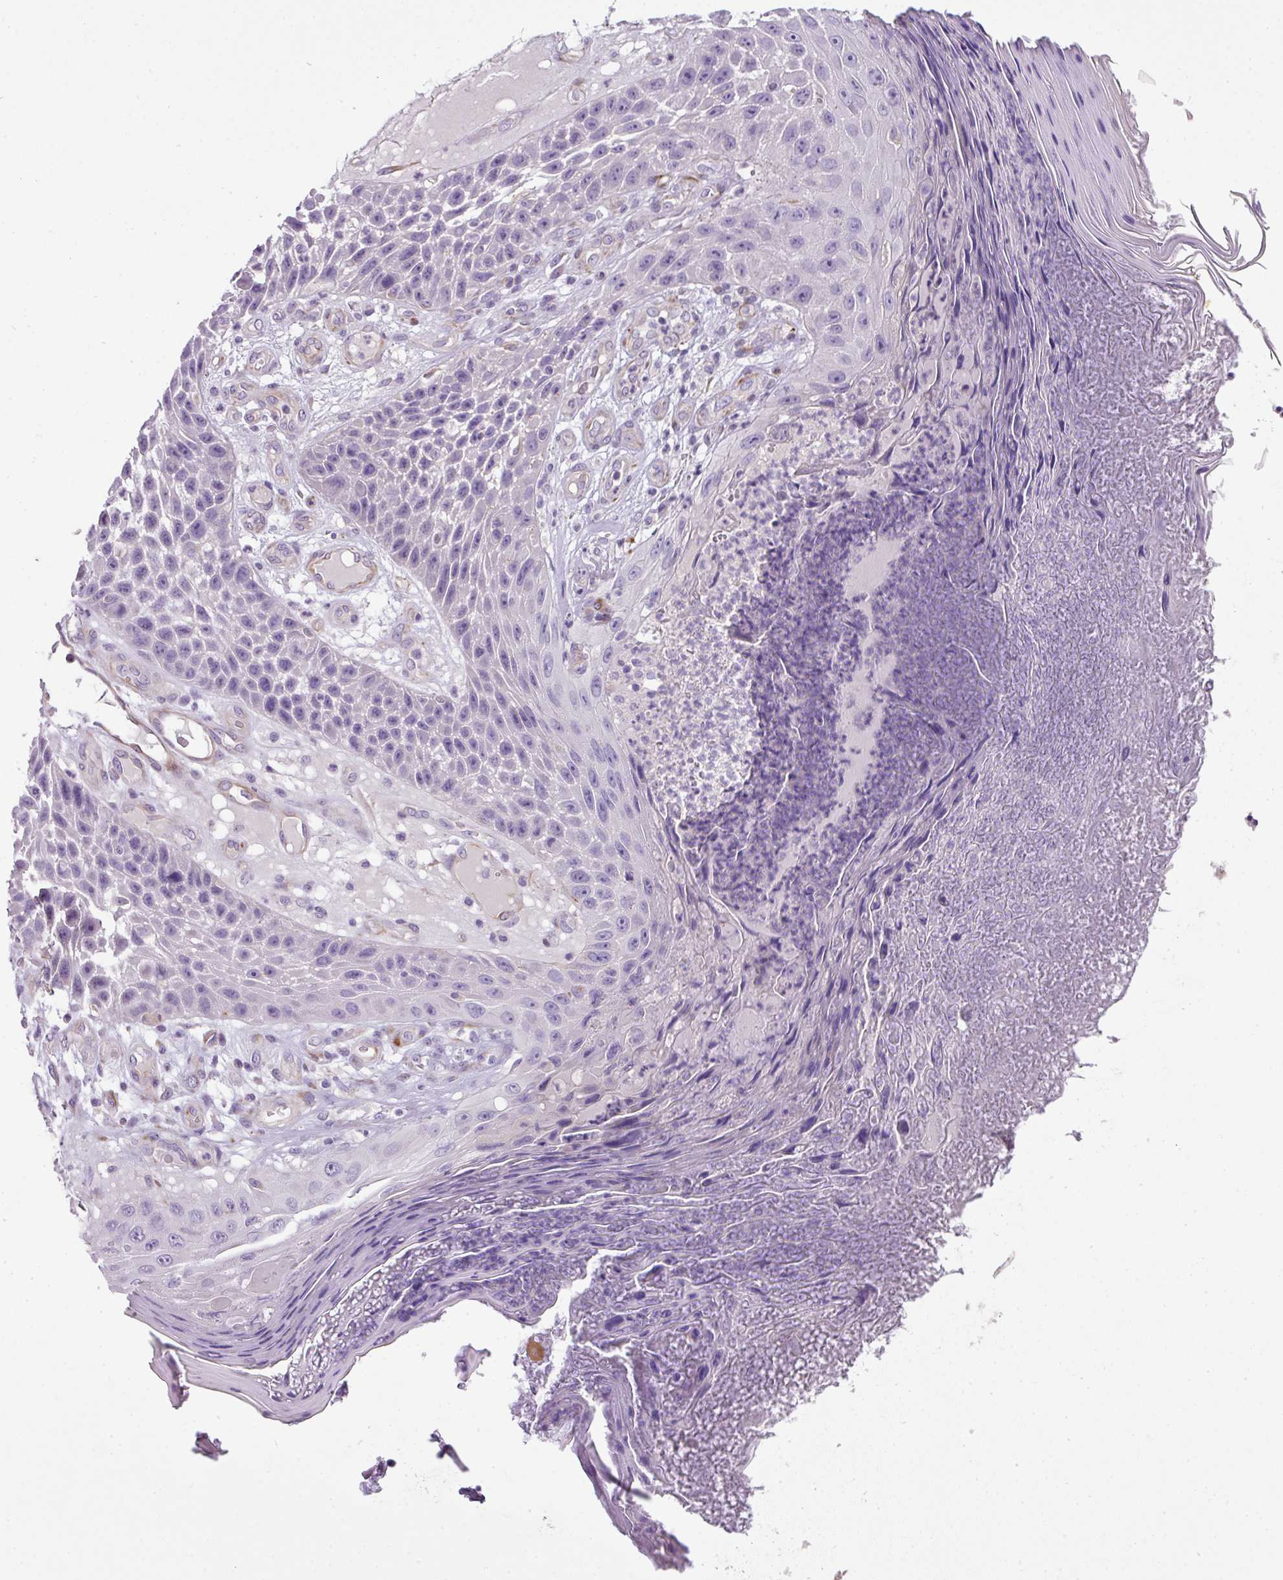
{"staining": {"intensity": "negative", "quantity": "none", "location": "none"}, "tissue": "skin cancer", "cell_type": "Tumor cells", "image_type": "cancer", "snomed": [{"axis": "morphology", "description": "Squamous cell carcinoma, NOS"}, {"axis": "topography", "description": "Skin"}], "caption": "DAB immunohistochemical staining of human skin squamous cell carcinoma shows no significant staining in tumor cells.", "gene": "ENSG00000273748", "patient": {"sex": "female", "age": 88}}